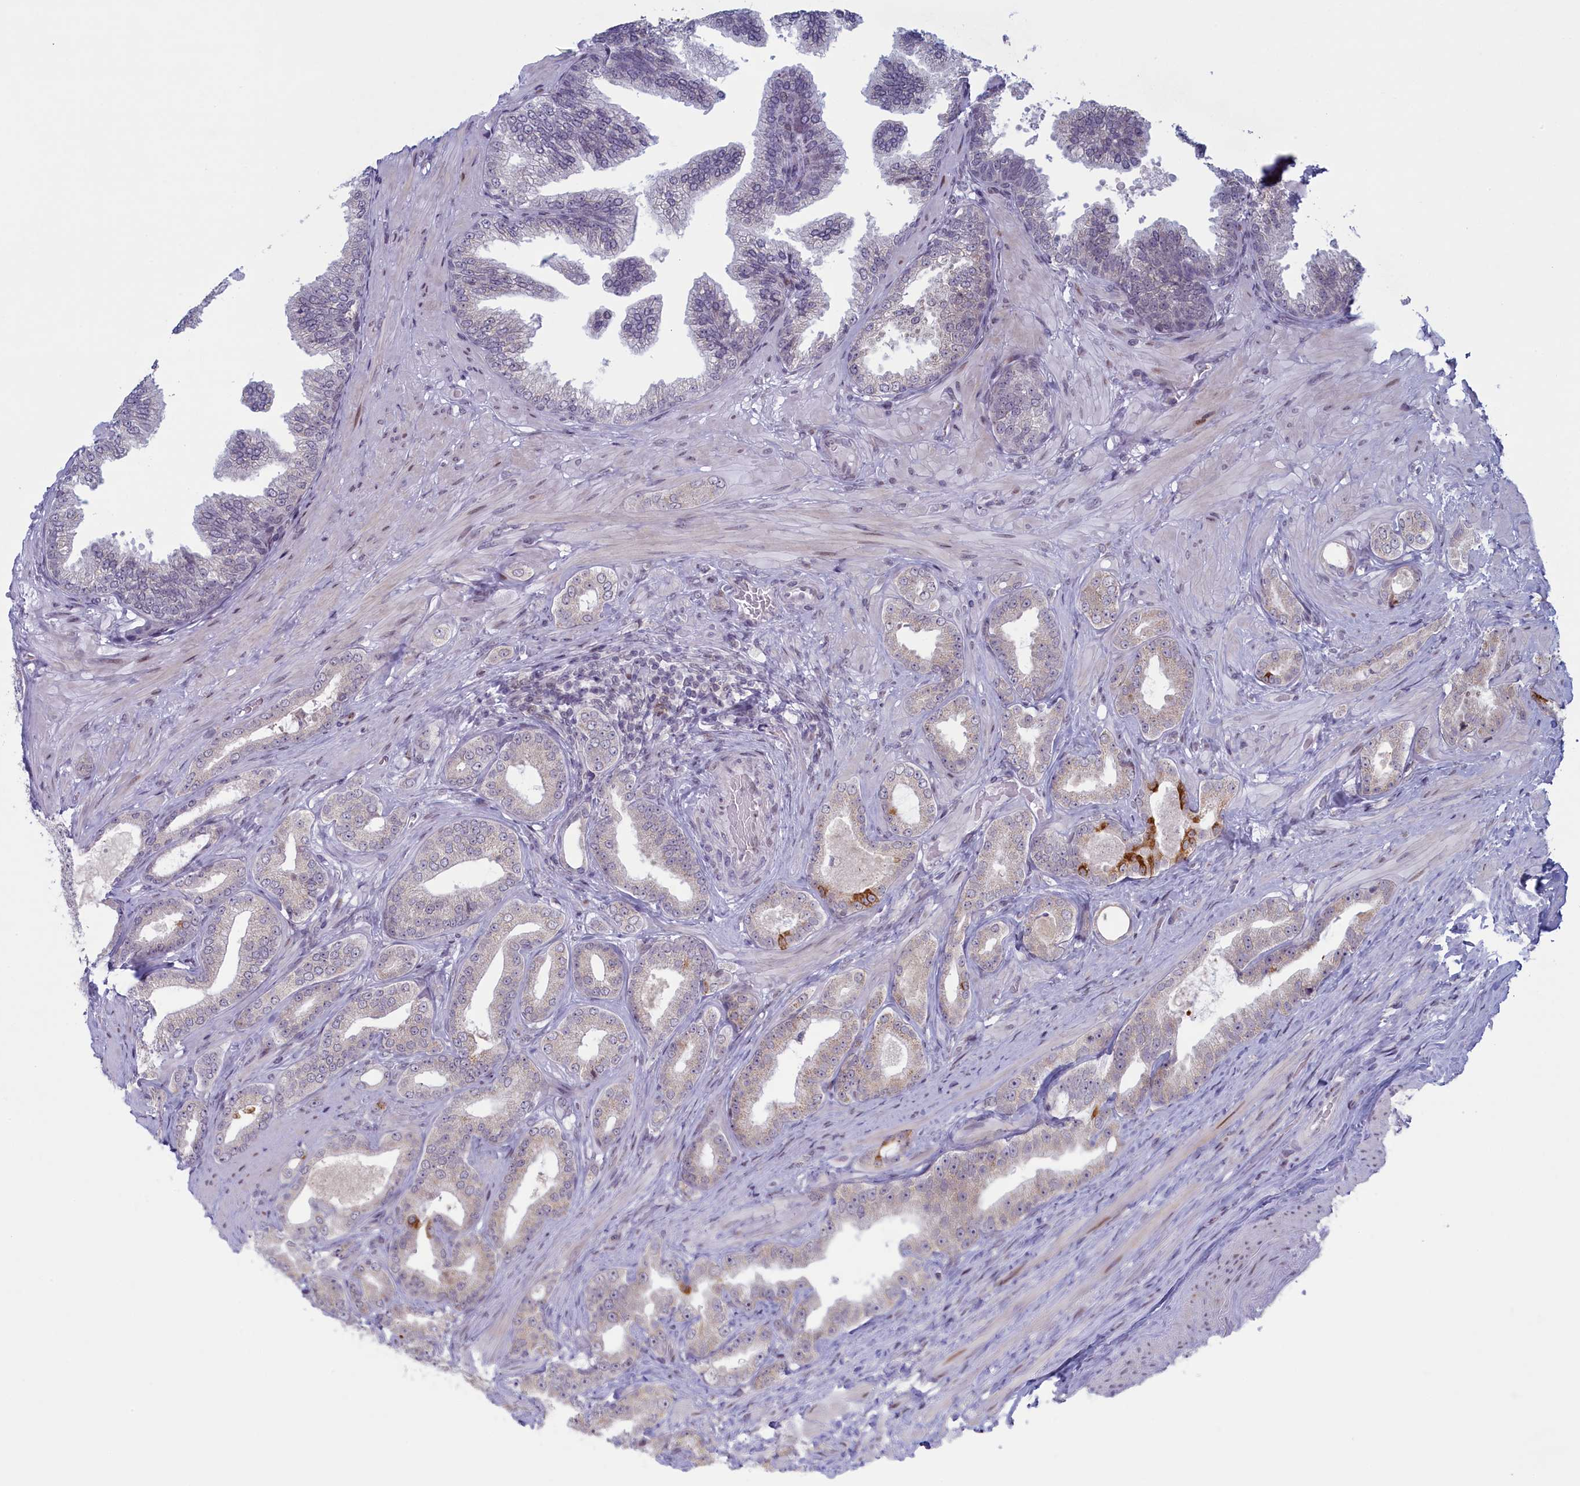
{"staining": {"intensity": "strong", "quantity": "<25%", "location": "cytoplasmic/membranous"}, "tissue": "prostate cancer", "cell_type": "Tumor cells", "image_type": "cancer", "snomed": [{"axis": "morphology", "description": "Adenocarcinoma, Low grade"}, {"axis": "topography", "description": "Prostate"}], "caption": "The photomicrograph reveals immunohistochemical staining of prostate adenocarcinoma (low-grade). There is strong cytoplasmic/membranous staining is appreciated in approximately <25% of tumor cells. (brown staining indicates protein expression, while blue staining denotes nuclei).", "gene": "ATF7IP2", "patient": {"sex": "male", "age": 63}}